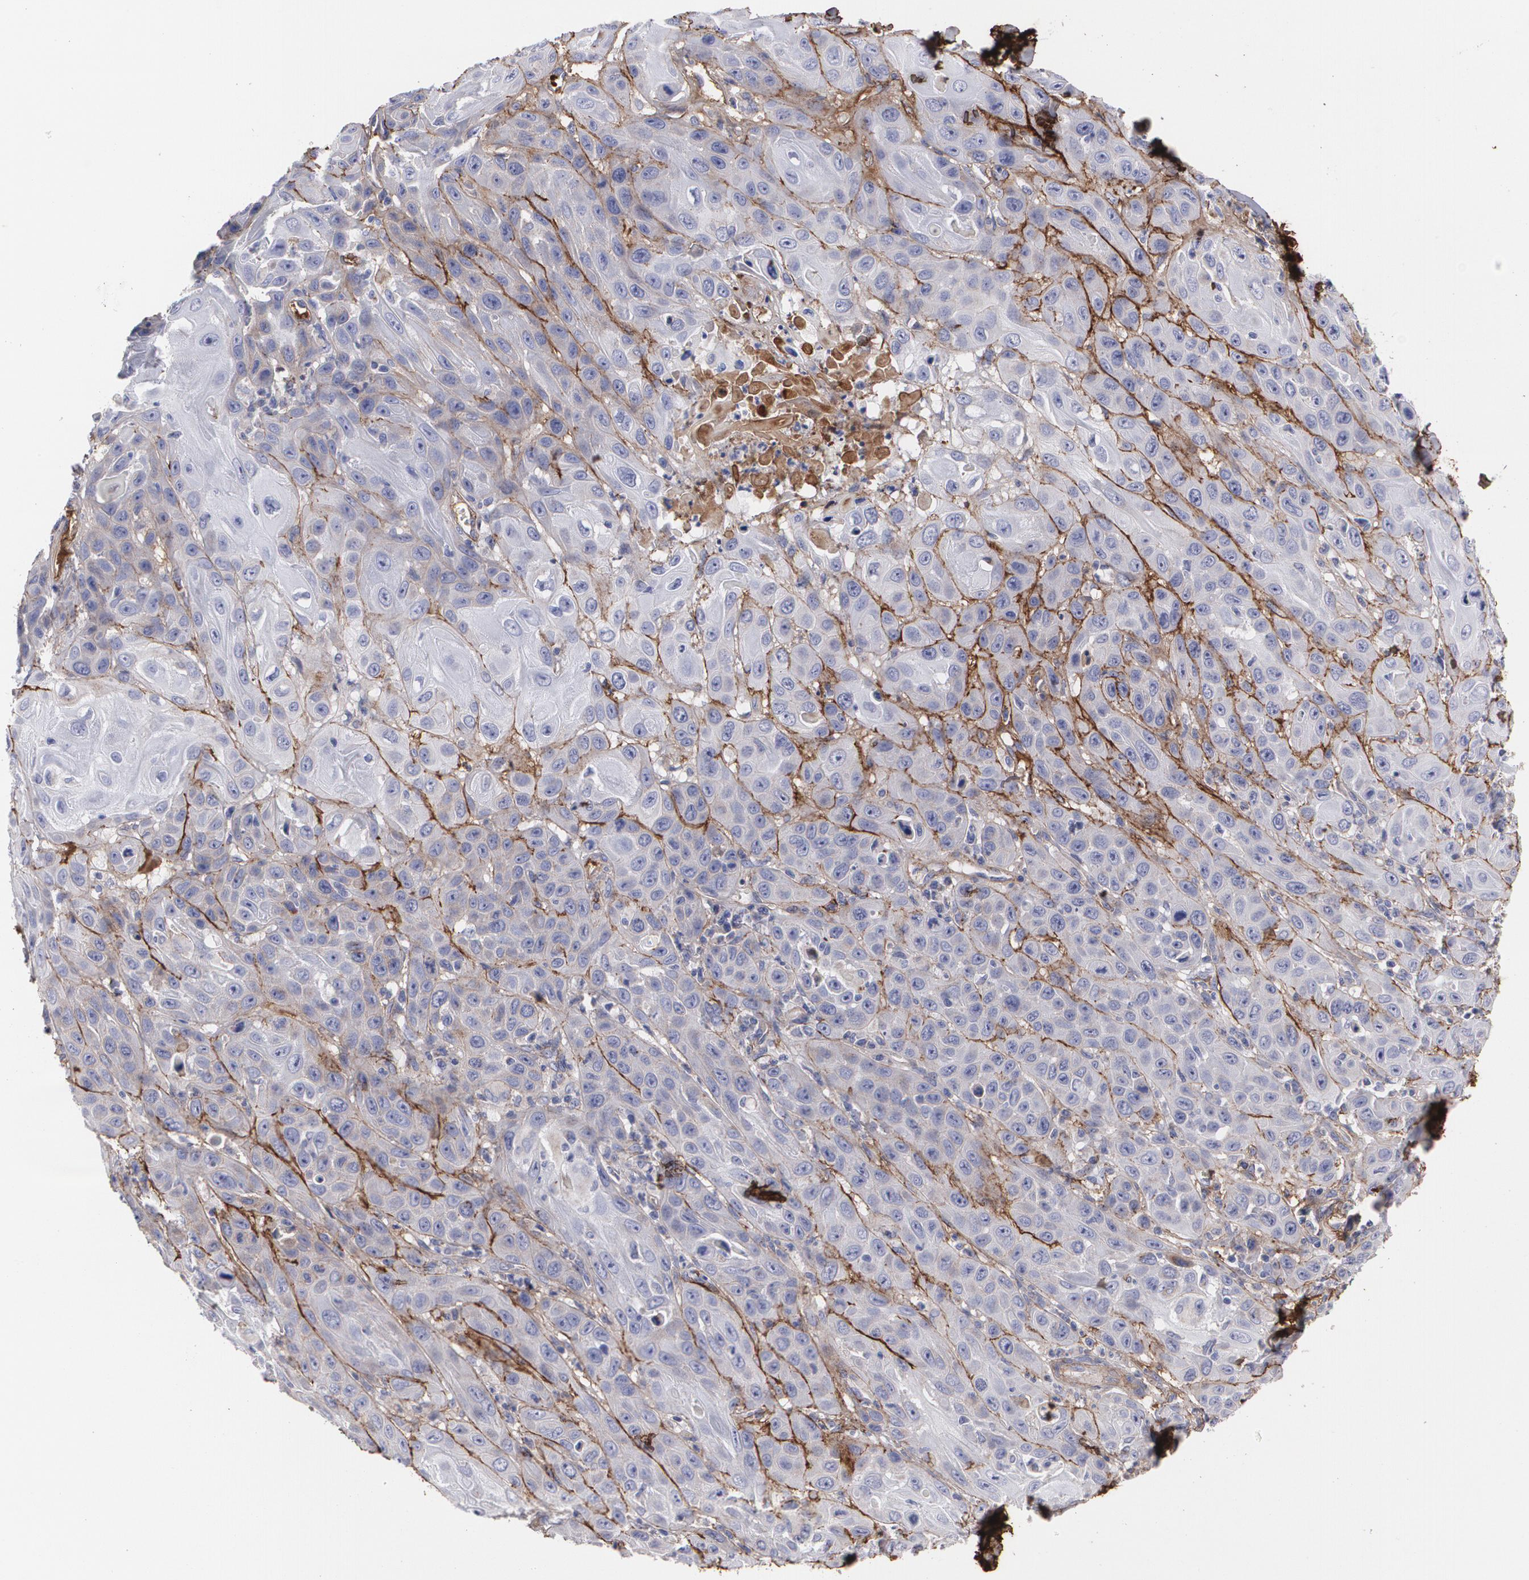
{"staining": {"intensity": "moderate", "quantity": "<25%", "location": "cytoplasmic/membranous"}, "tissue": "skin cancer", "cell_type": "Tumor cells", "image_type": "cancer", "snomed": [{"axis": "morphology", "description": "Squamous cell carcinoma, NOS"}, {"axis": "topography", "description": "Skin"}], "caption": "Moderate cytoplasmic/membranous positivity for a protein is appreciated in about <25% of tumor cells of squamous cell carcinoma (skin) using immunohistochemistry (IHC).", "gene": "FBLN1", "patient": {"sex": "male", "age": 84}}